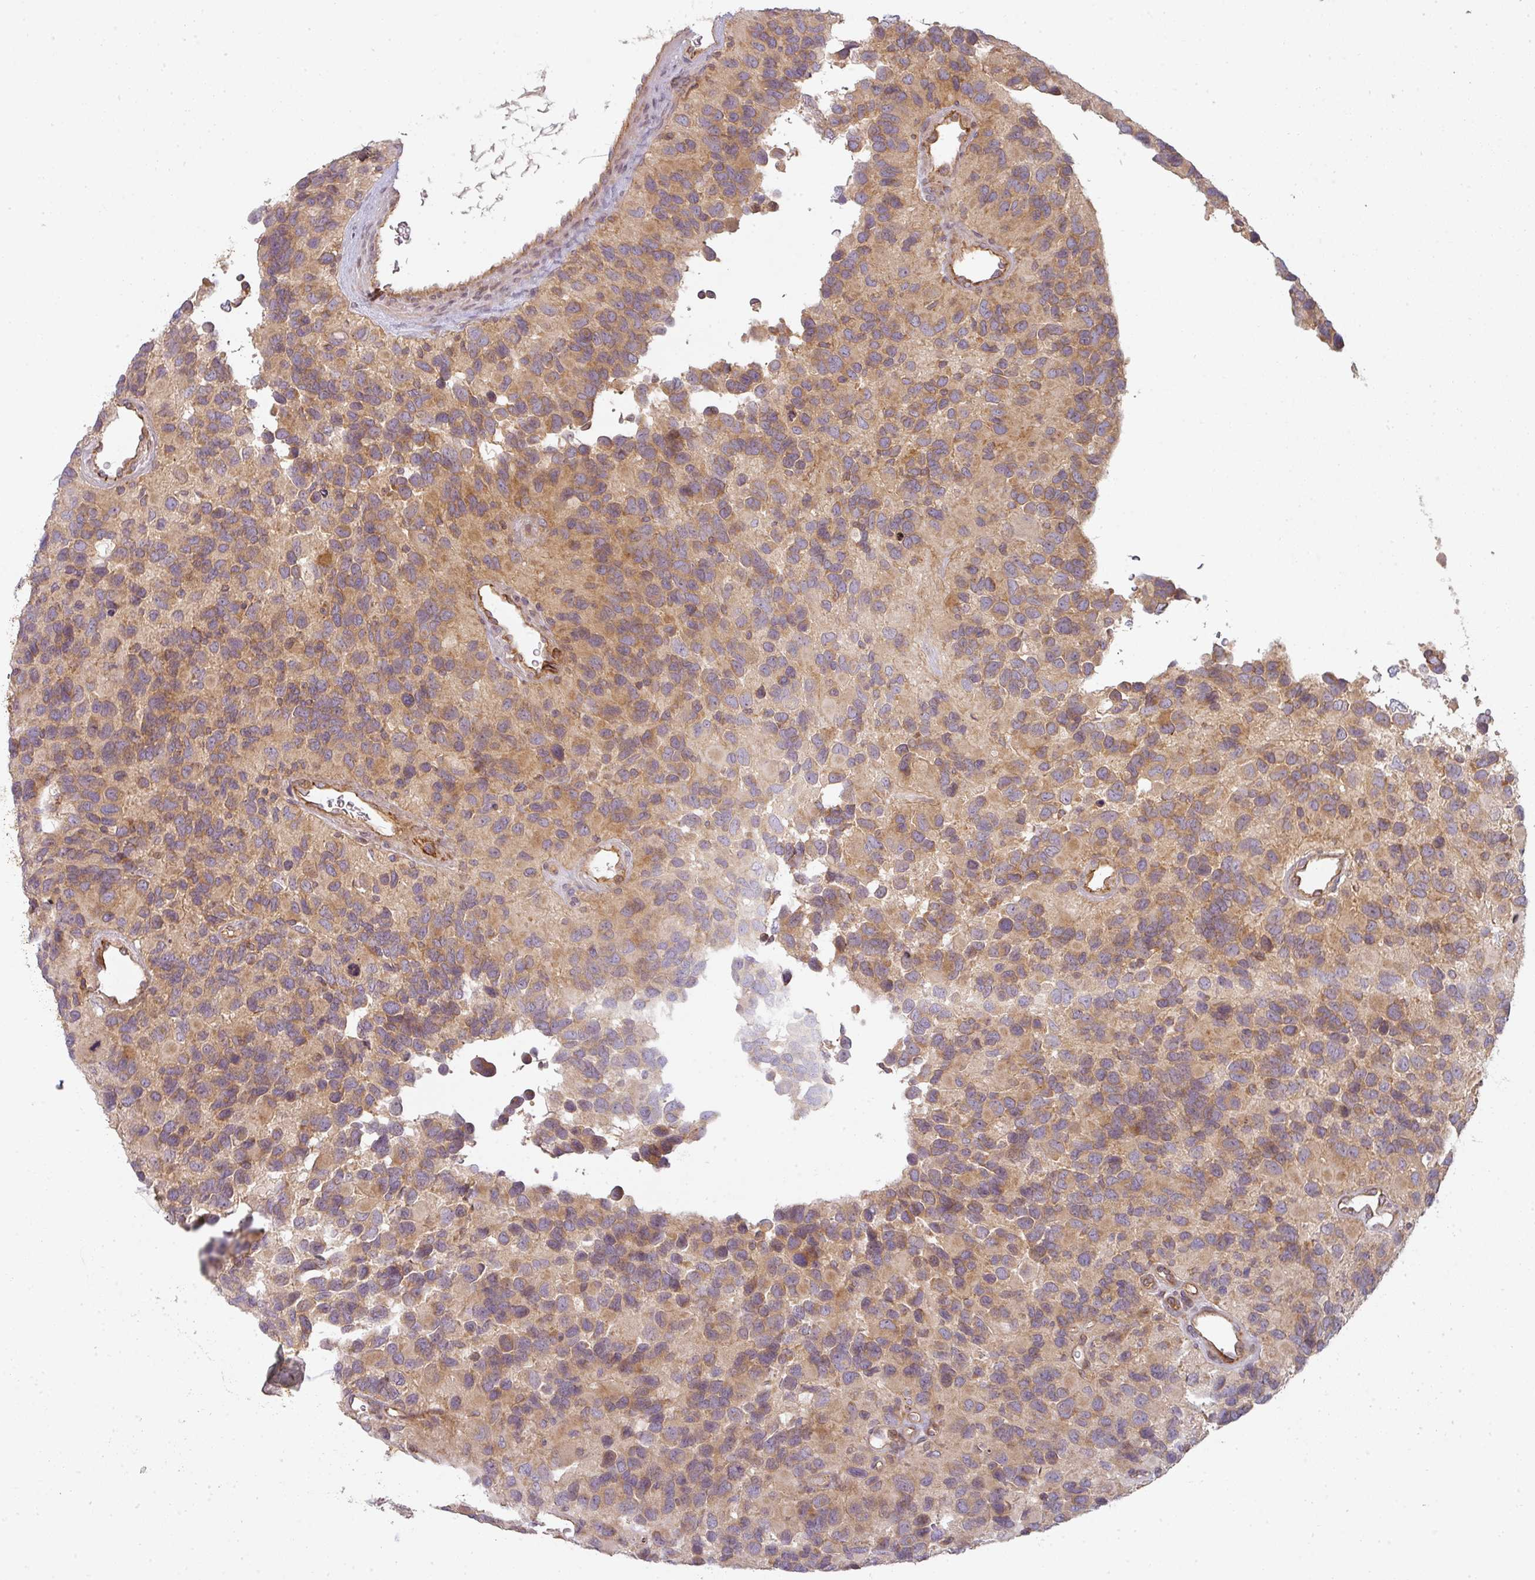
{"staining": {"intensity": "moderate", "quantity": ">75%", "location": "cytoplasmic/membranous"}, "tissue": "glioma", "cell_type": "Tumor cells", "image_type": "cancer", "snomed": [{"axis": "morphology", "description": "Glioma, malignant, High grade"}, {"axis": "topography", "description": "Brain"}], "caption": "Glioma was stained to show a protein in brown. There is medium levels of moderate cytoplasmic/membranous staining in approximately >75% of tumor cells.", "gene": "CNOT1", "patient": {"sex": "male", "age": 77}}